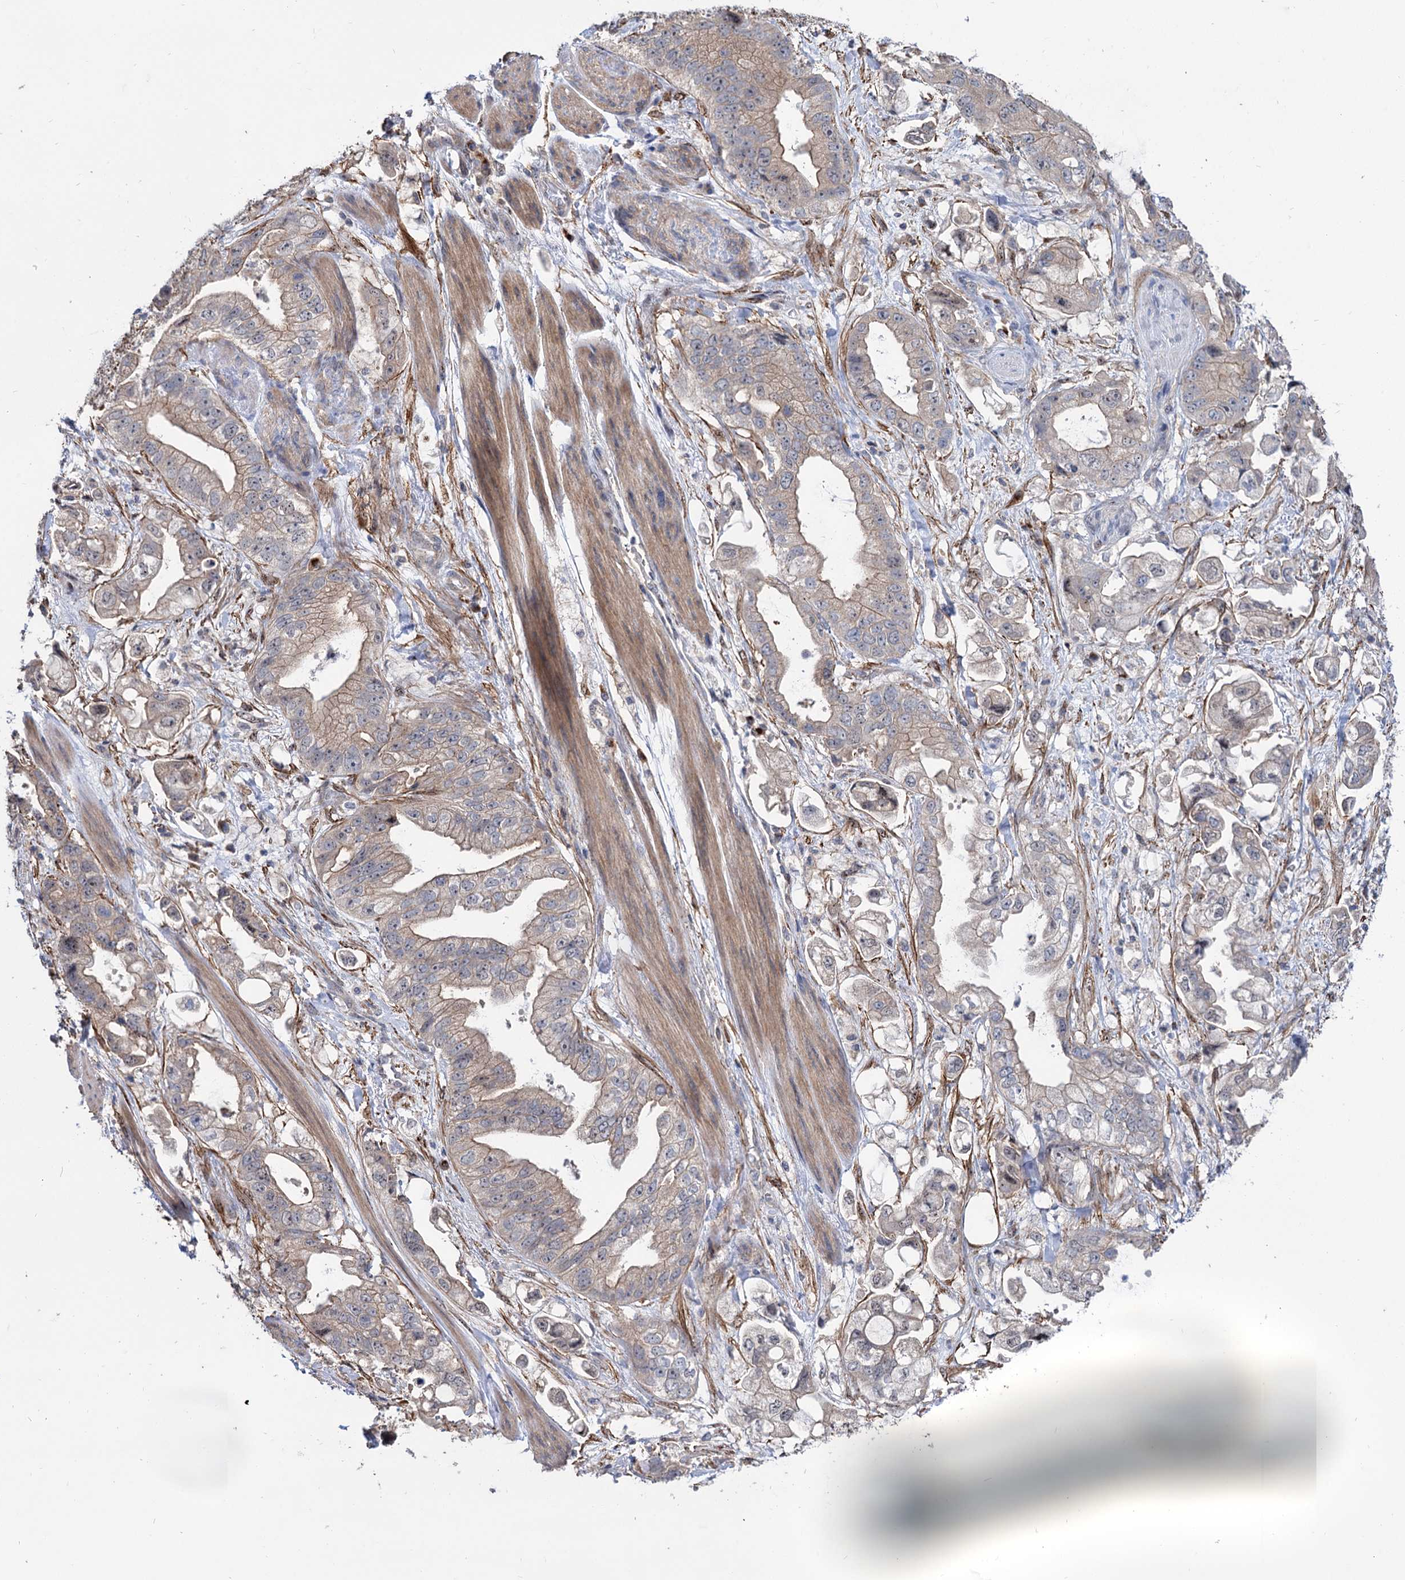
{"staining": {"intensity": "weak", "quantity": "25%-75%", "location": "cytoplasmic/membranous"}, "tissue": "stomach cancer", "cell_type": "Tumor cells", "image_type": "cancer", "snomed": [{"axis": "morphology", "description": "Adenocarcinoma, NOS"}, {"axis": "topography", "description": "Stomach"}], "caption": "Tumor cells show weak cytoplasmic/membranous expression in approximately 25%-75% of cells in adenocarcinoma (stomach).", "gene": "SEC24A", "patient": {"sex": "male", "age": 62}}